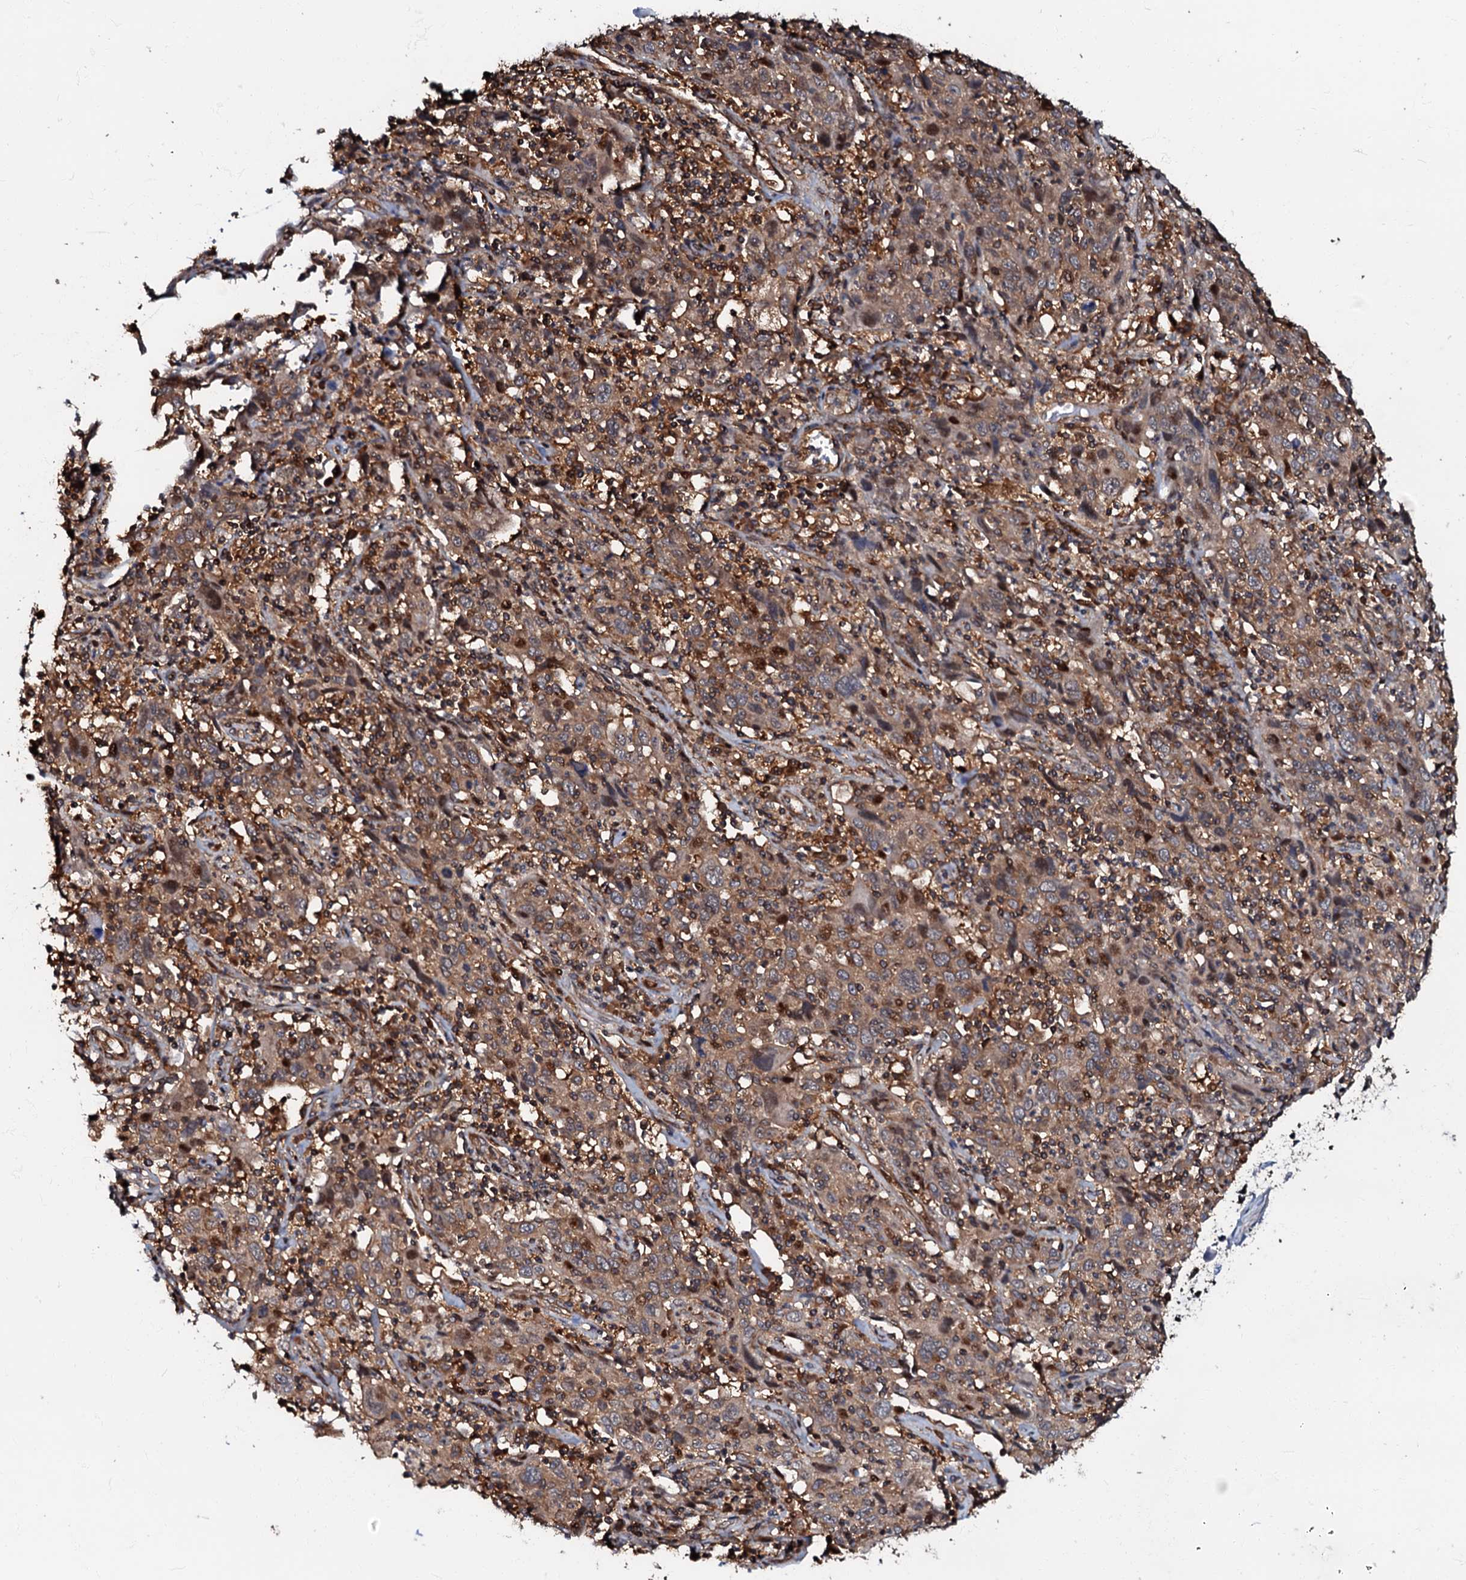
{"staining": {"intensity": "weak", "quantity": ">75%", "location": "cytoplasmic/membranous"}, "tissue": "cervical cancer", "cell_type": "Tumor cells", "image_type": "cancer", "snomed": [{"axis": "morphology", "description": "Squamous cell carcinoma, NOS"}, {"axis": "topography", "description": "Cervix"}], "caption": "Approximately >75% of tumor cells in human cervical squamous cell carcinoma demonstrate weak cytoplasmic/membranous protein staining as visualized by brown immunohistochemical staining.", "gene": "OSBP", "patient": {"sex": "female", "age": 46}}